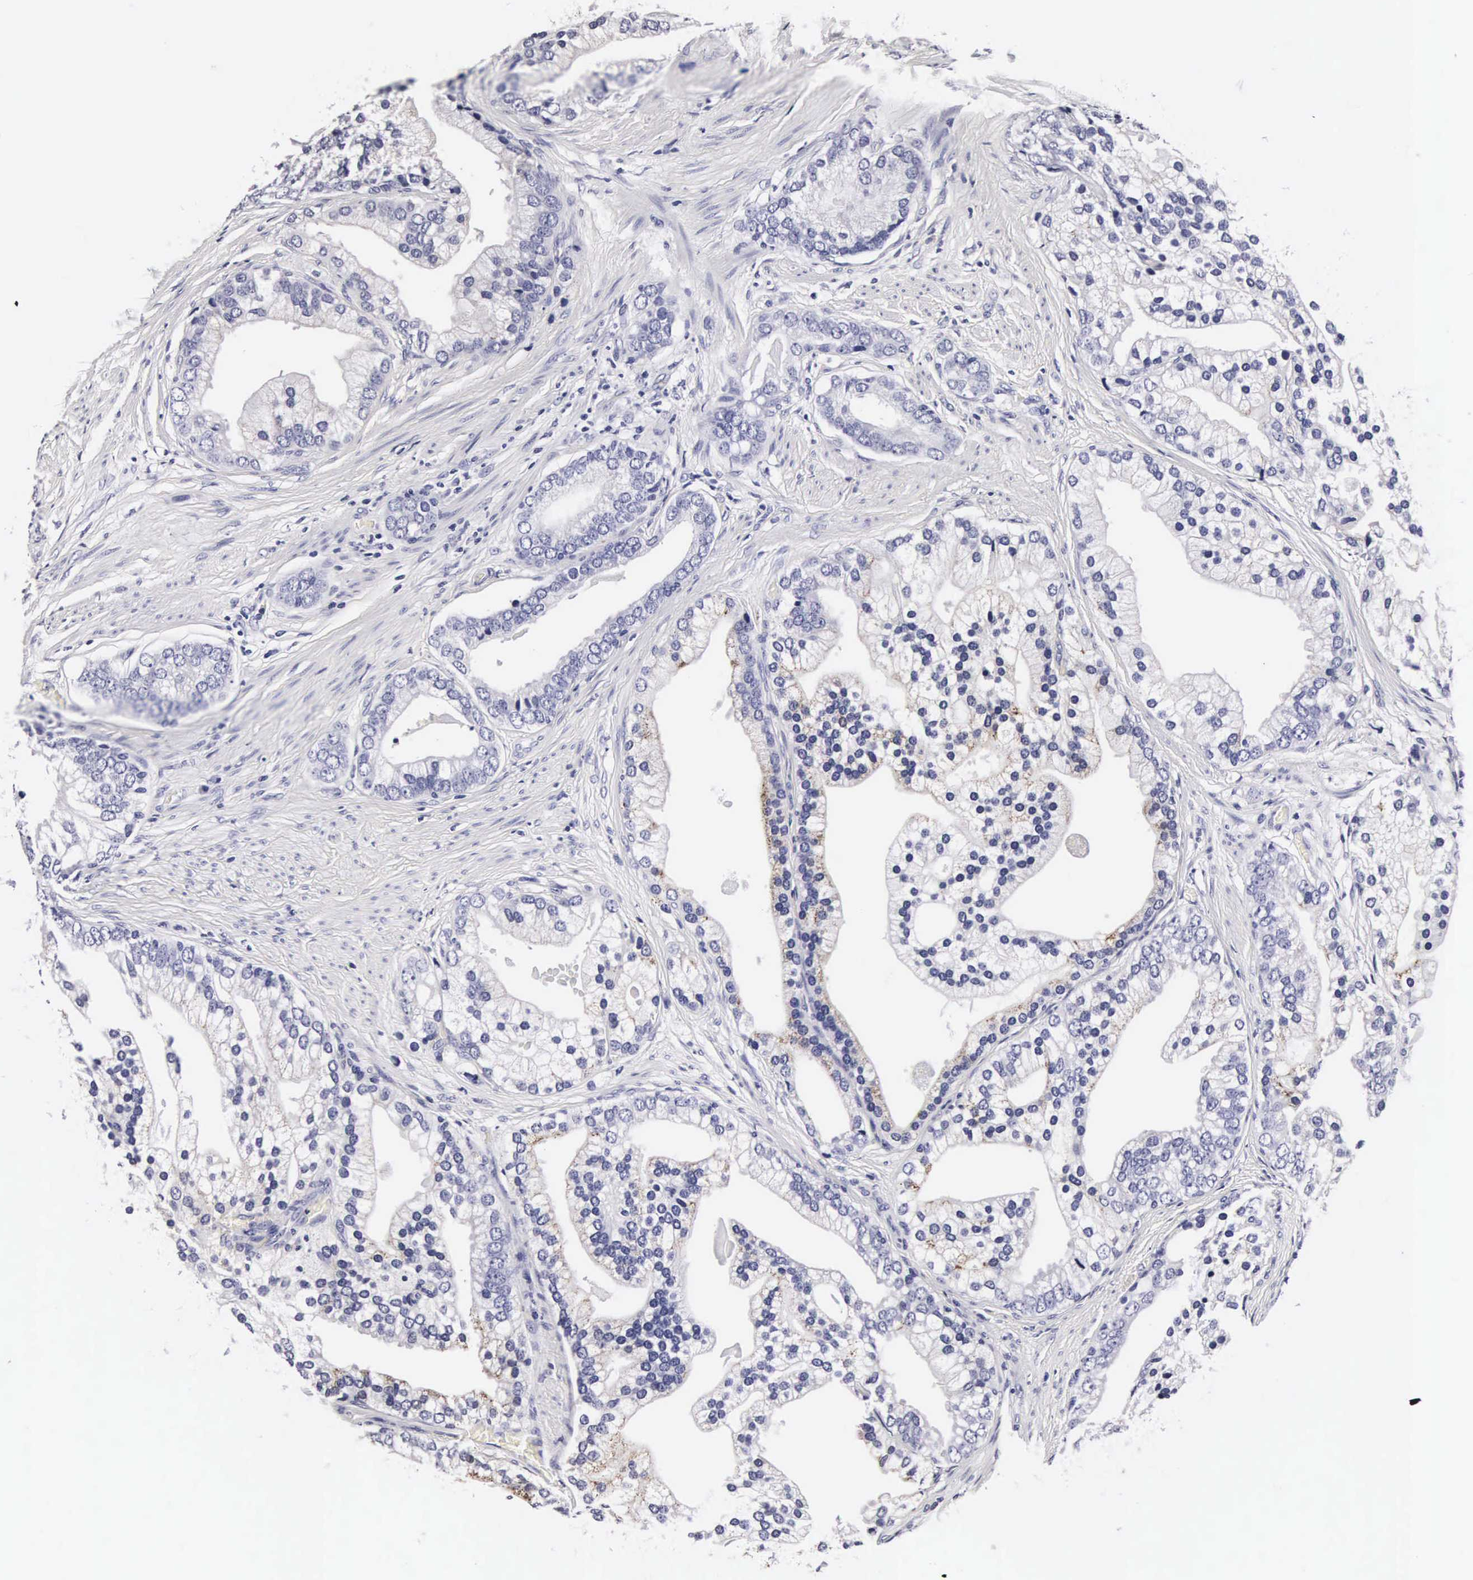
{"staining": {"intensity": "negative", "quantity": "none", "location": "none"}, "tissue": "prostate cancer", "cell_type": "Tumor cells", "image_type": "cancer", "snomed": [{"axis": "morphology", "description": "Adenocarcinoma, Medium grade"}, {"axis": "topography", "description": "Prostate"}], "caption": "This is an immunohistochemistry micrograph of medium-grade adenocarcinoma (prostate). There is no positivity in tumor cells.", "gene": "RNASE6", "patient": {"sex": "male", "age": 65}}